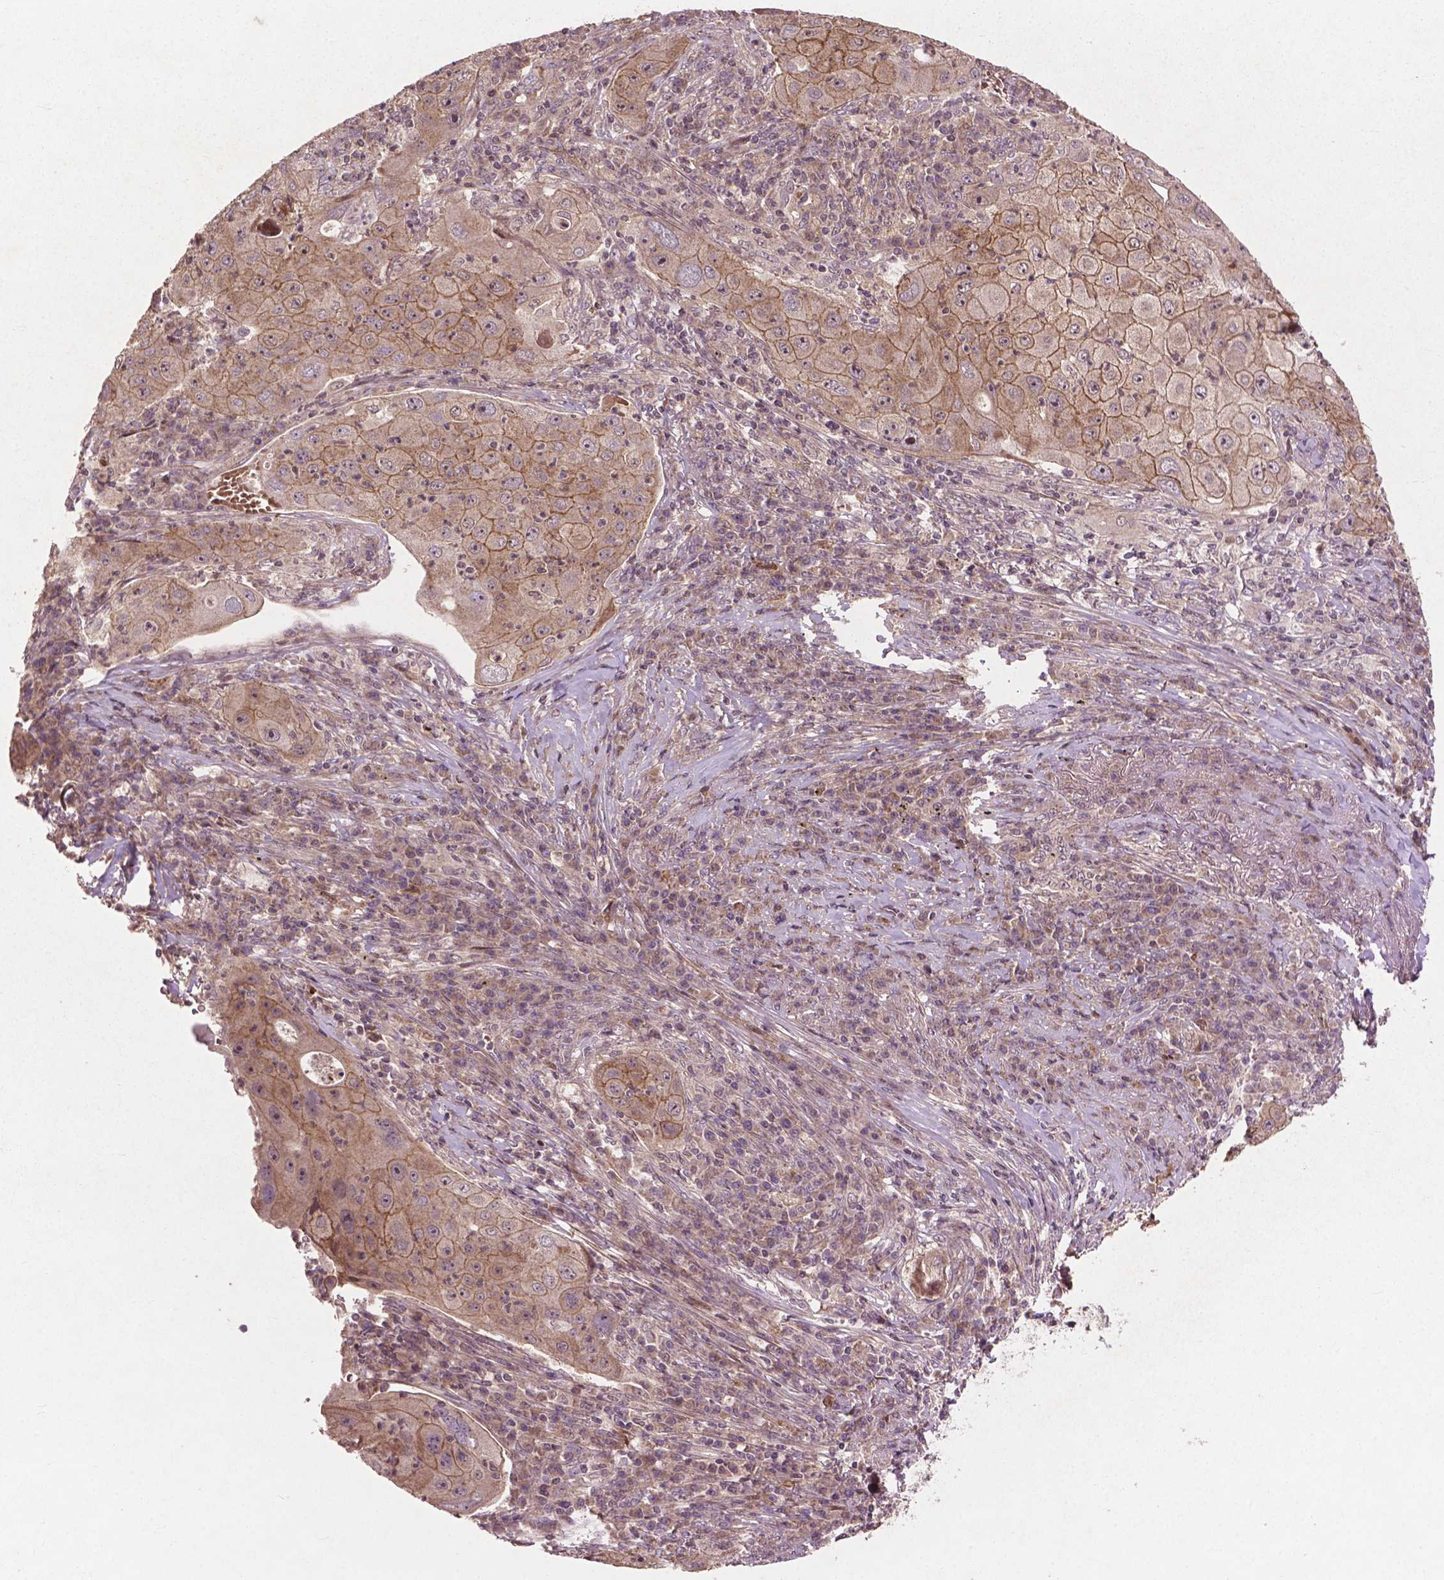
{"staining": {"intensity": "moderate", "quantity": ">75%", "location": "cytoplasmic/membranous"}, "tissue": "lung cancer", "cell_type": "Tumor cells", "image_type": "cancer", "snomed": [{"axis": "morphology", "description": "Squamous cell carcinoma, NOS"}, {"axis": "topography", "description": "Lung"}], "caption": "Moderate cytoplasmic/membranous staining is appreciated in approximately >75% of tumor cells in squamous cell carcinoma (lung).", "gene": "B3GALNT2", "patient": {"sex": "female", "age": 59}}